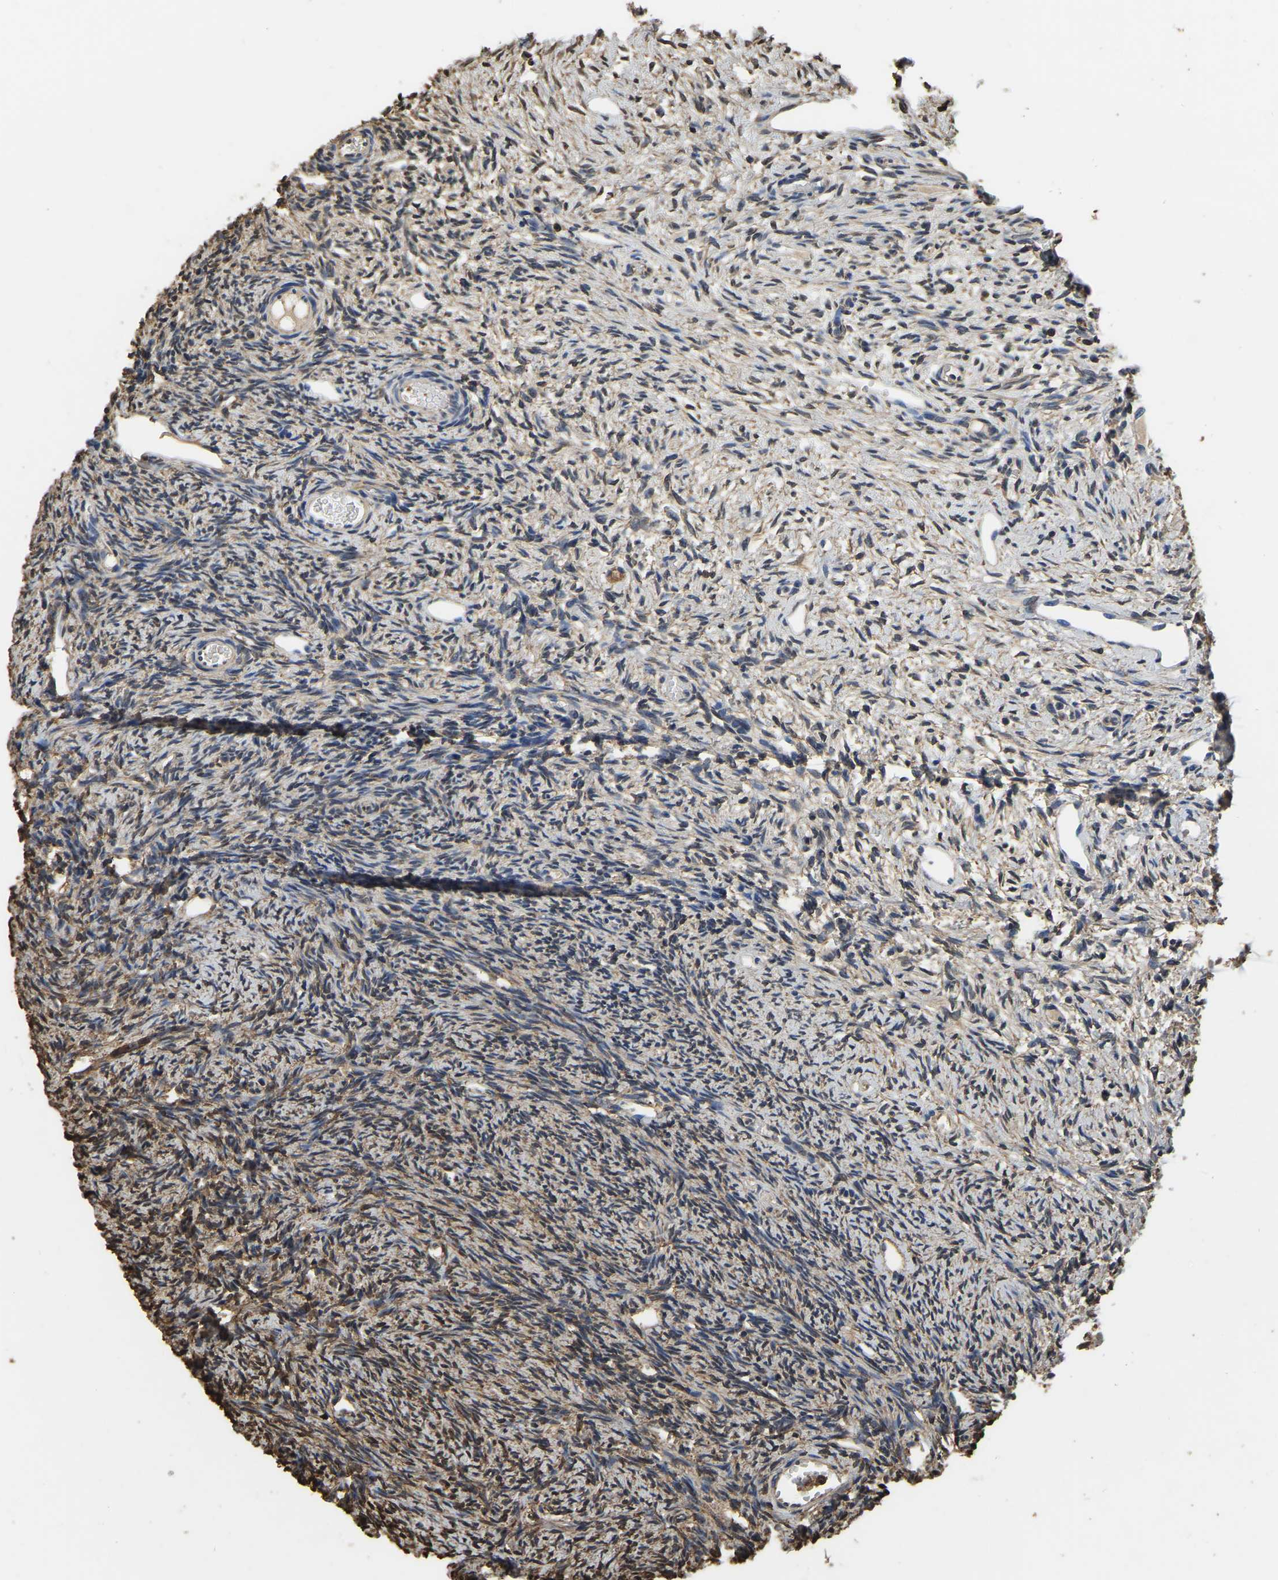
{"staining": {"intensity": "weak", "quantity": ">75%", "location": "cytoplasmic/membranous"}, "tissue": "ovary", "cell_type": "Follicle cells", "image_type": "normal", "snomed": [{"axis": "morphology", "description": "Normal tissue, NOS"}, {"axis": "topography", "description": "Ovary"}], "caption": "Ovary stained with DAB (3,3'-diaminobenzidine) immunohistochemistry displays low levels of weak cytoplasmic/membranous staining in about >75% of follicle cells.", "gene": "LDHB", "patient": {"sex": "female", "age": 33}}